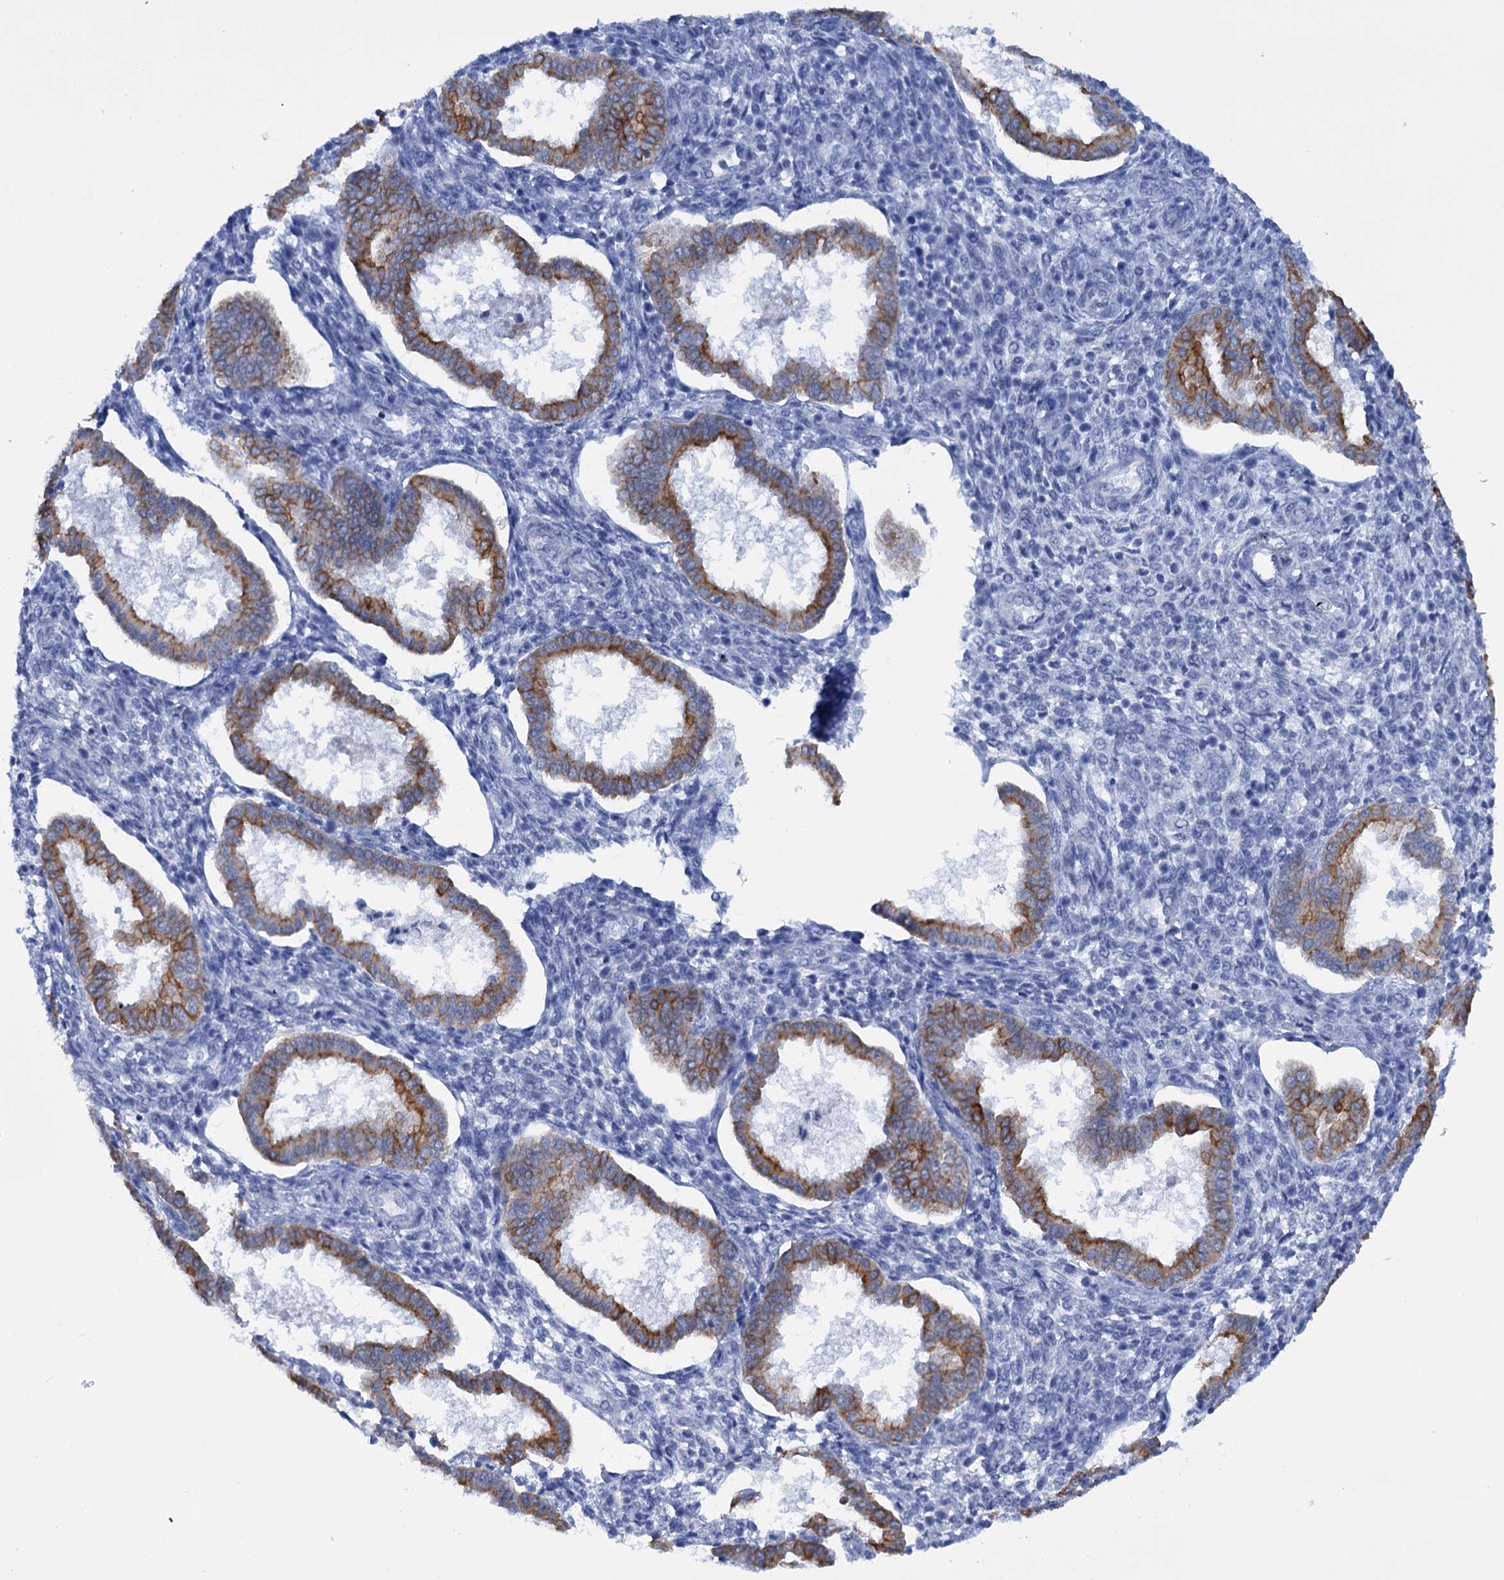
{"staining": {"intensity": "negative", "quantity": "none", "location": "none"}, "tissue": "endometrium", "cell_type": "Cells in endometrial stroma", "image_type": "normal", "snomed": [{"axis": "morphology", "description": "Normal tissue, NOS"}, {"axis": "topography", "description": "Endometrium"}], "caption": "High magnification brightfield microscopy of normal endometrium stained with DAB (3,3'-diaminobenzidine) (brown) and counterstained with hematoxylin (blue): cells in endometrial stroma show no significant staining.", "gene": "FAAP20", "patient": {"sex": "female", "age": 24}}